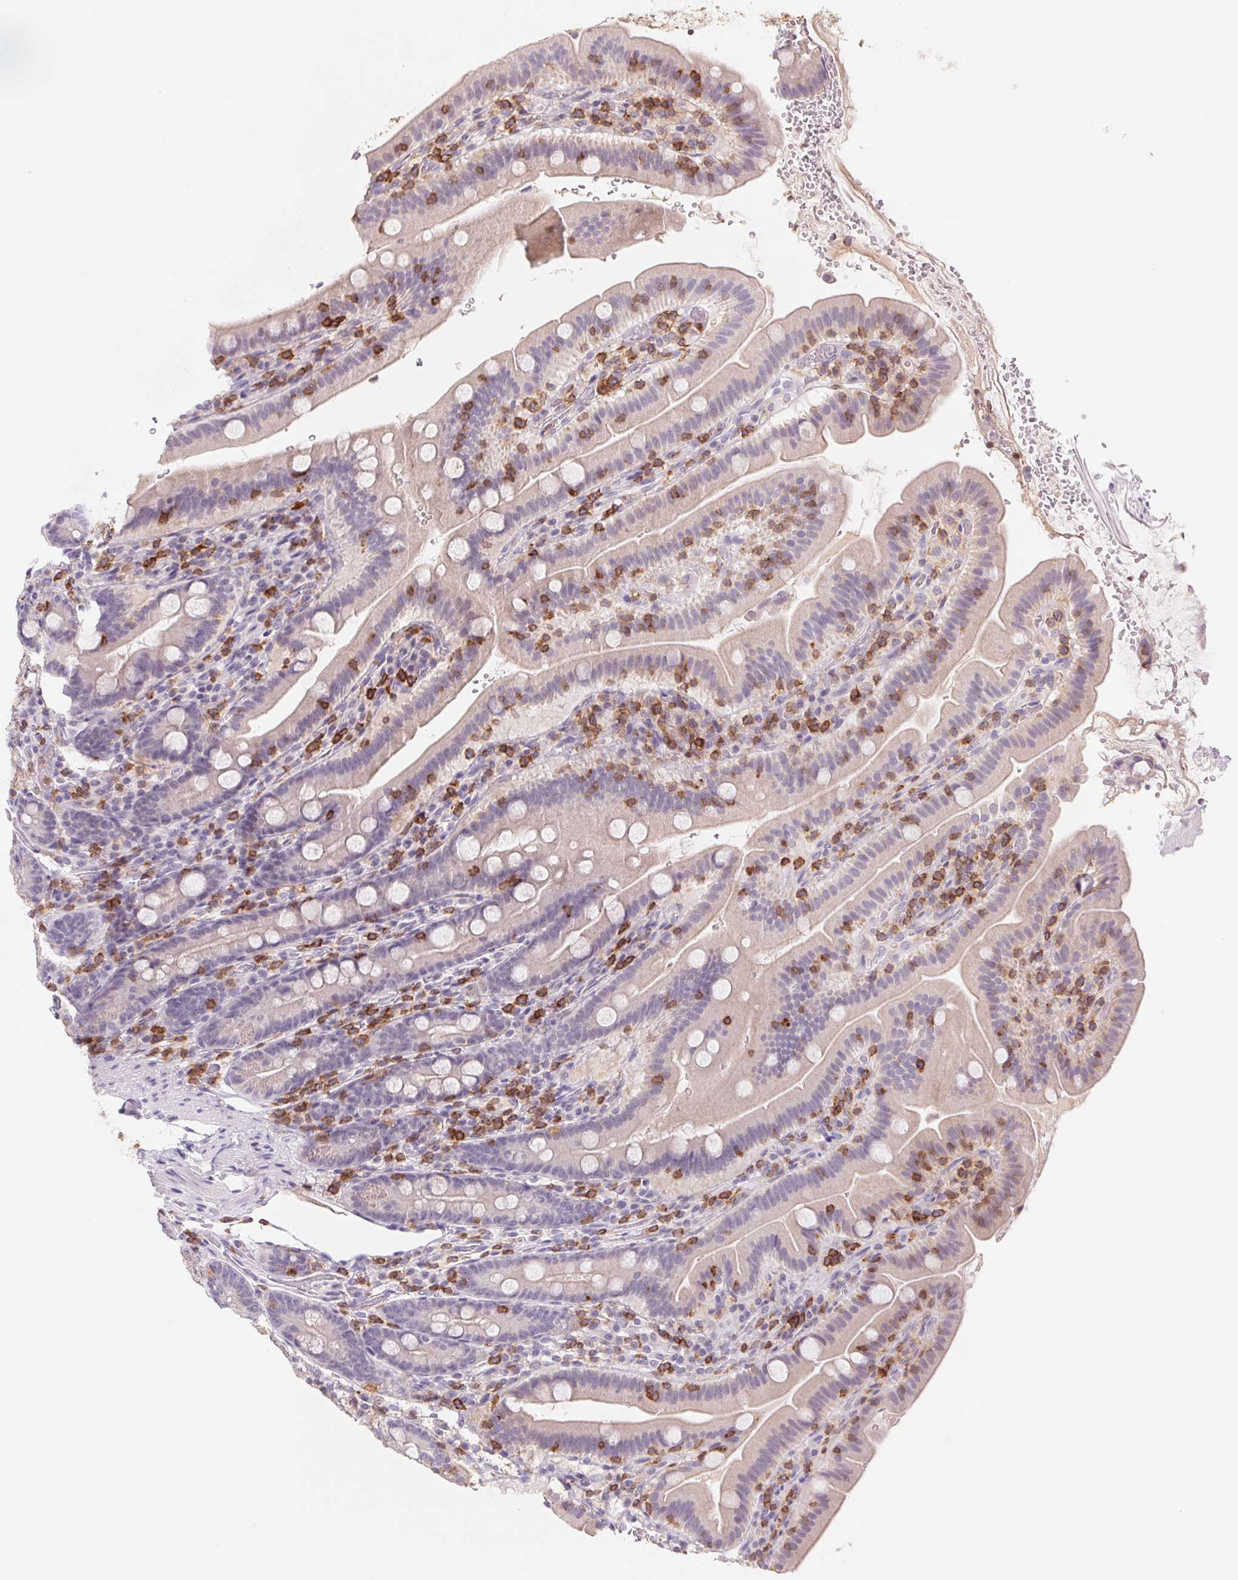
{"staining": {"intensity": "weak", "quantity": "<25%", "location": "cytoplasmic/membranous"}, "tissue": "small intestine", "cell_type": "Glandular cells", "image_type": "normal", "snomed": [{"axis": "morphology", "description": "Normal tissue, NOS"}, {"axis": "topography", "description": "Small intestine"}], "caption": "High power microscopy image of an immunohistochemistry (IHC) image of unremarkable small intestine, revealing no significant expression in glandular cells.", "gene": "KIF26A", "patient": {"sex": "male", "age": 26}}